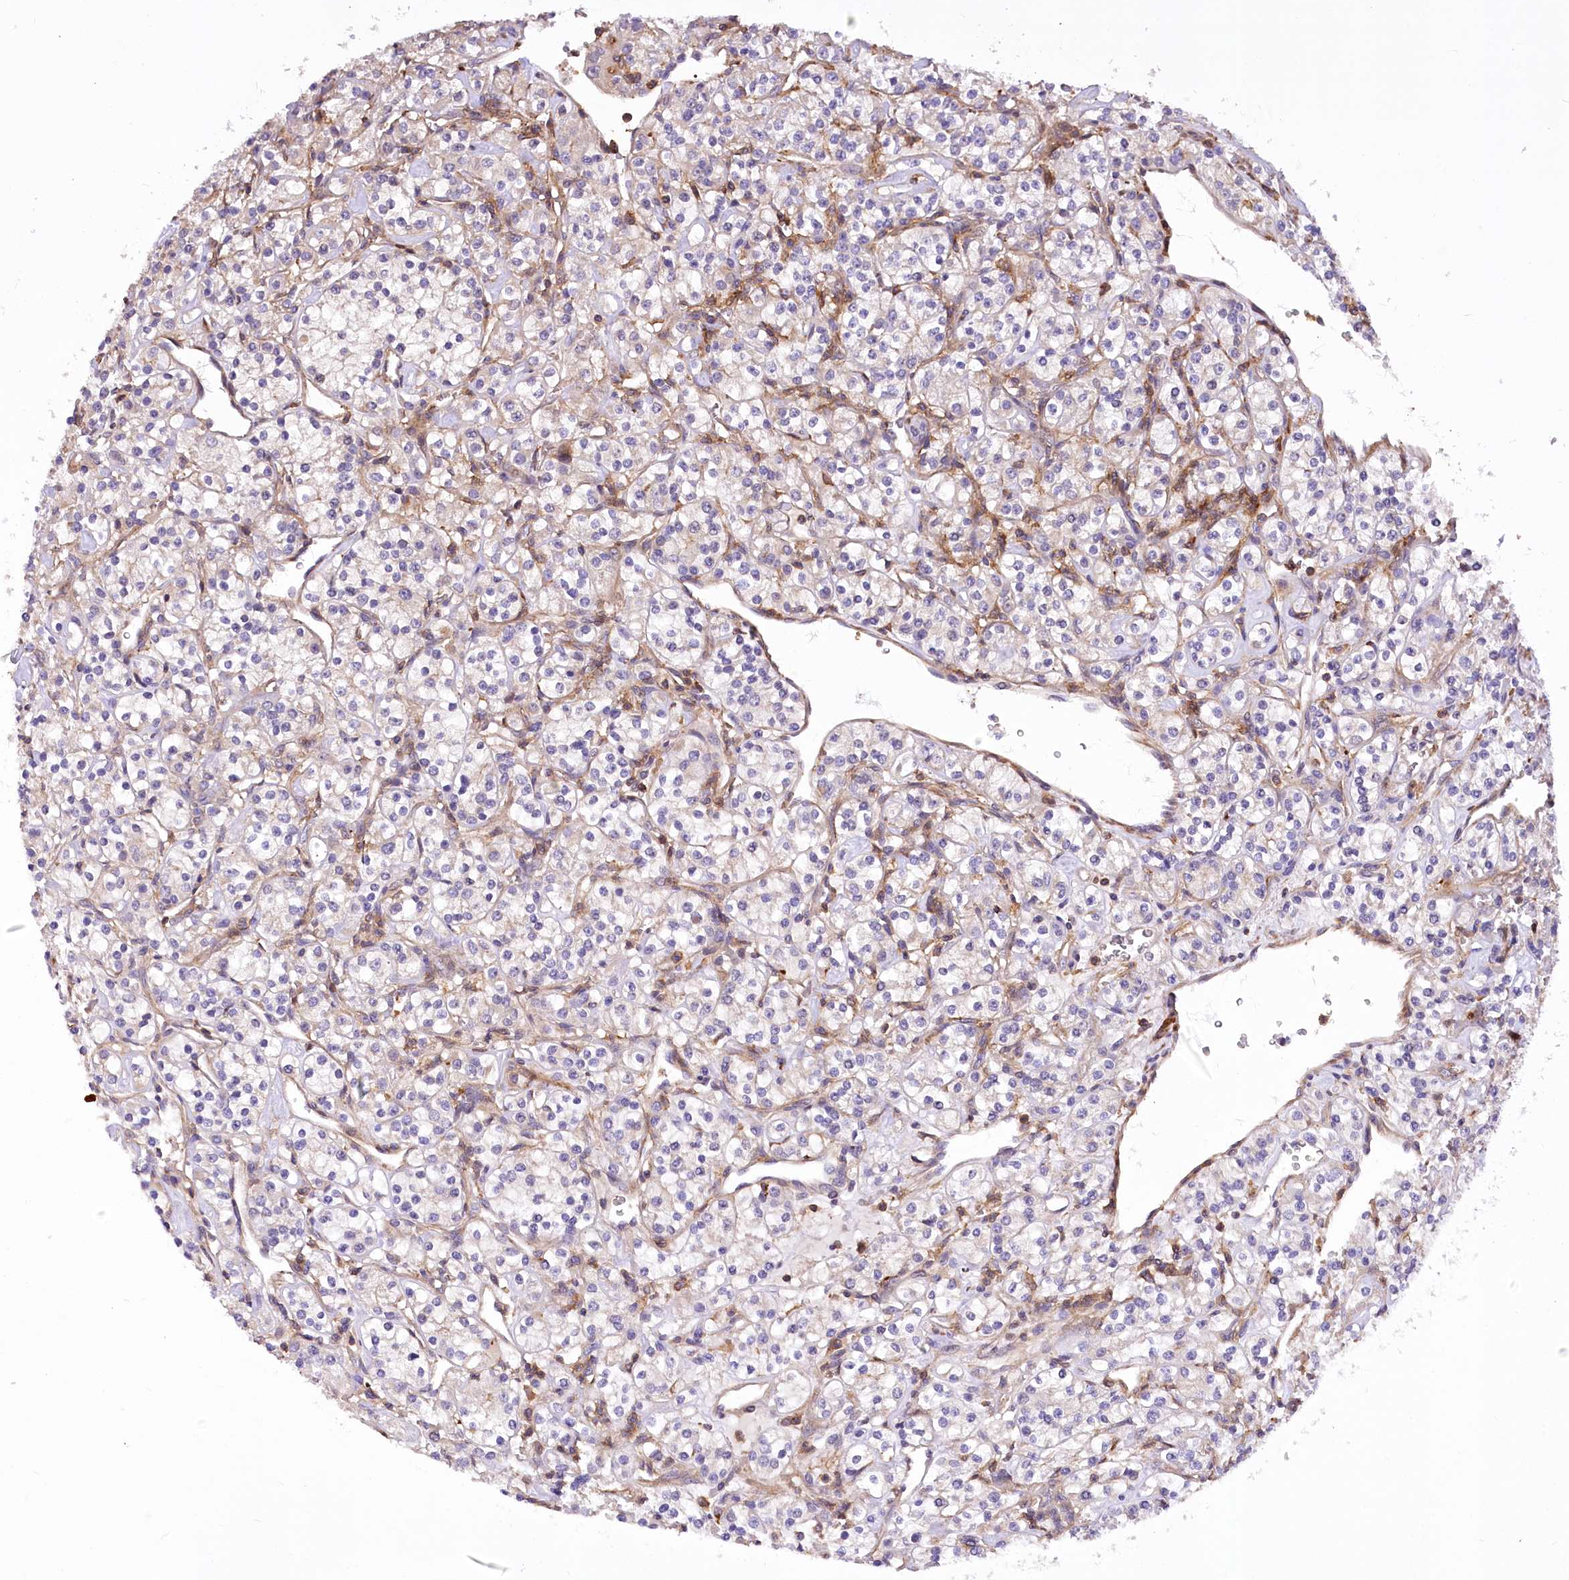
{"staining": {"intensity": "negative", "quantity": "none", "location": "none"}, "tissue": "renal cancer", "cell_type": "Tumor cells", "image_type": "cancer", "snomed": [{"axis": "morphology", "description": "Adenocarcinoma, NOS"}, {"axis": "topography", "description": "Kidney"}], "caption": "The image reveals no significant expression in tumor cells of adenocarcinoma (renal). (Immunohistochemistry, brightfield microscopy, high magnification).", "gene": "DPP3", "patient": {"sex": "male", "age": 77}}